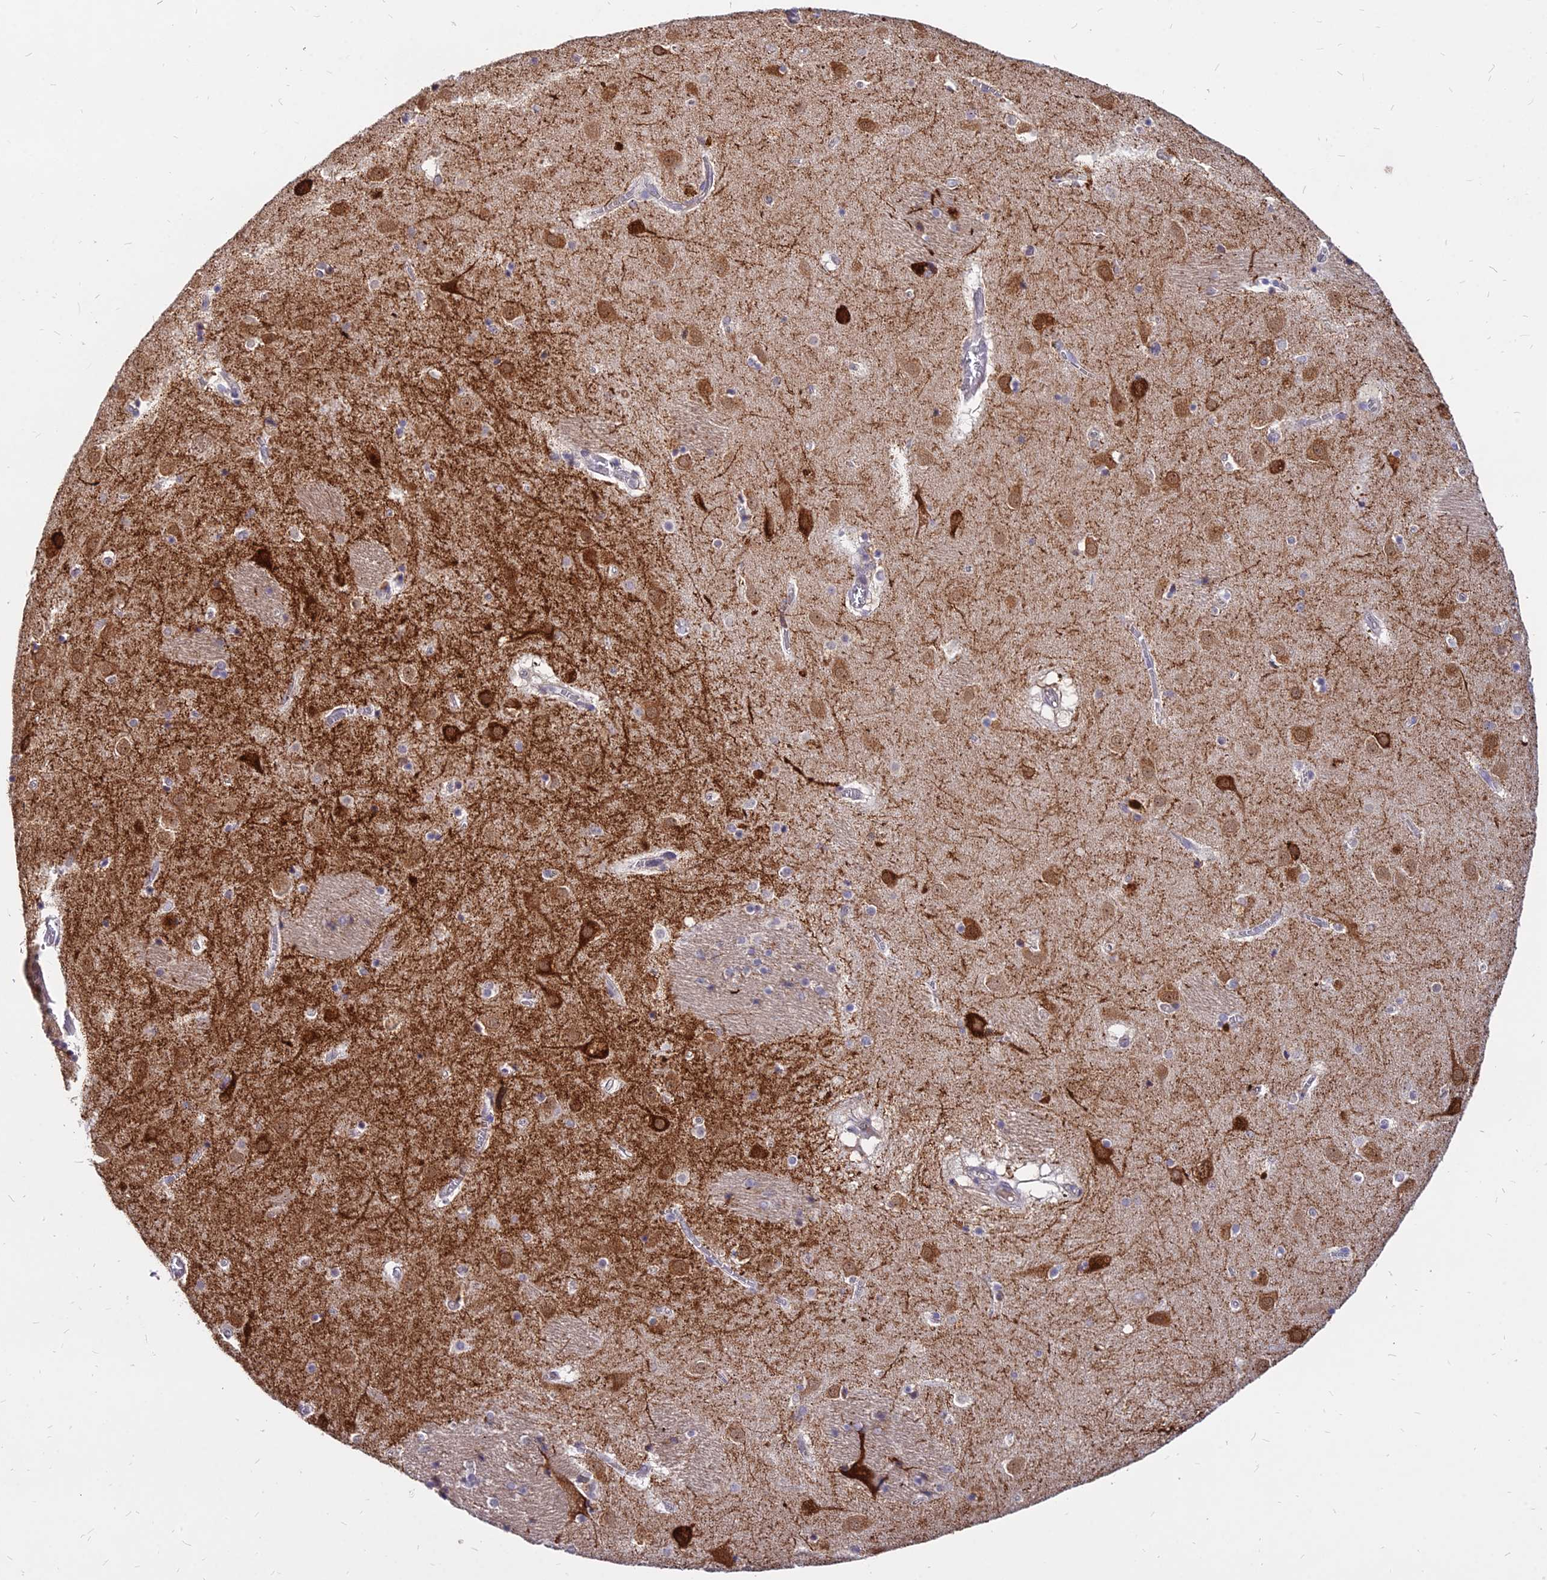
{"staining": {"intensity": "weak", "quantity": "<25%", "location": "cytoplasmic/membranous"}, "tissue": "caudate", "cell_type": "Glial cells", "image_type": "normal", "snomed": [{"axis": "morphology", "description": "Normal tissue, NOS"}, {"axis": "topography", "description": "Lateral ventricle wall"}], "caption": "Caudate was stained to show a protein in brown. There is no significant staining in glial cells.", "gene": "C11orf68", "patient": {"sex": "male", "age": 70}}